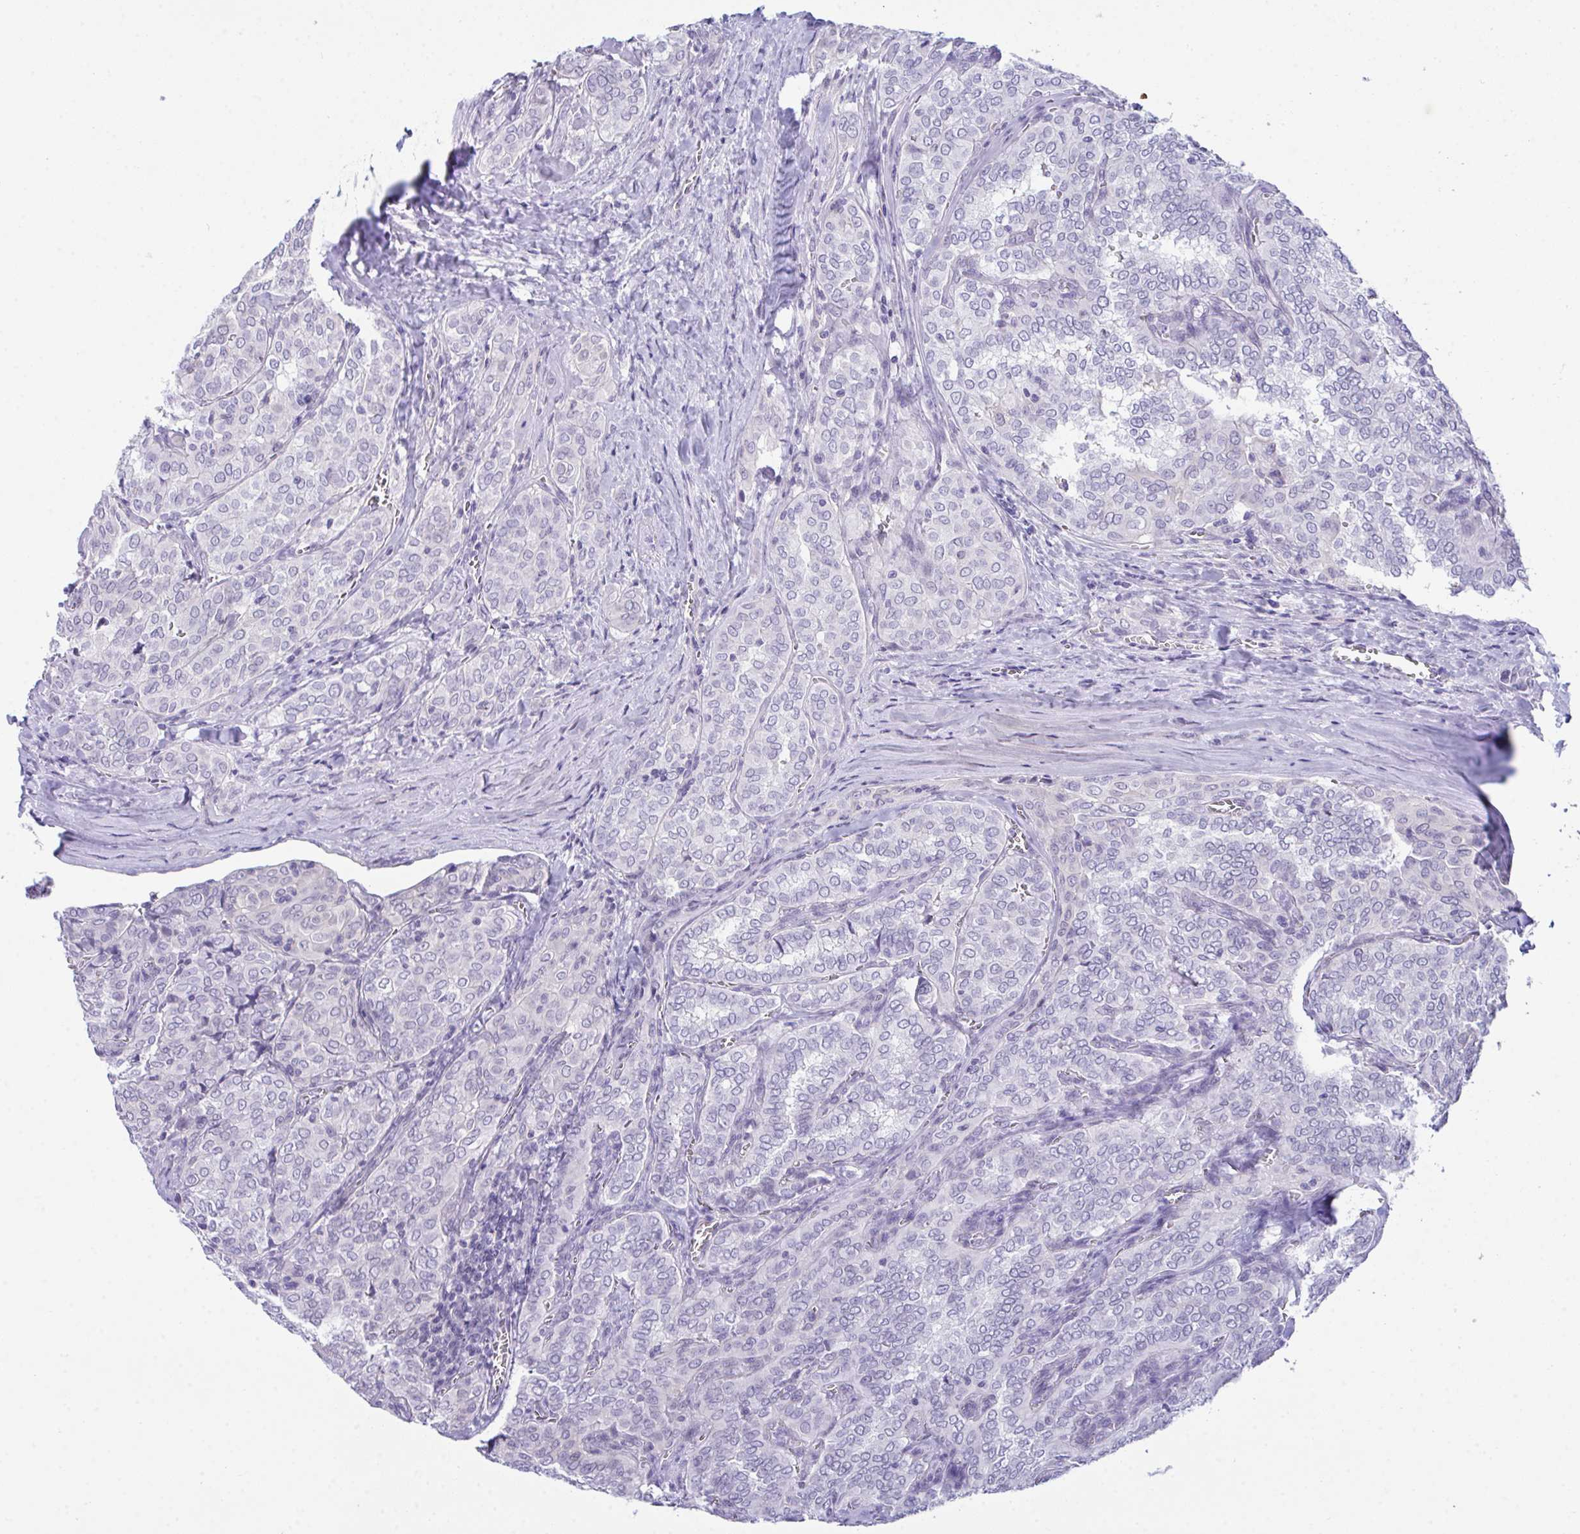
{"staining": {"intensity": "negative", "quantity": "none", "location": "none"}, "tissue": "thyroid cancer", "cell_type": "Tumor cells", "image_type": "cancer", "snomed": [{"axis": "morphology", "description": "Papillary adenocarcinoma, NOS"}, {"axis": "topography", "description": "Thyroid gland"}], "caption": "This is a photomicrograph of immunohistochemistry (IHC) staining of thyroid papillary adenocarcinoma, which shows no positivity in tumor cells.", "gene": "ATP6V0D2", "patient": {"sex": "female", "age": 30}}